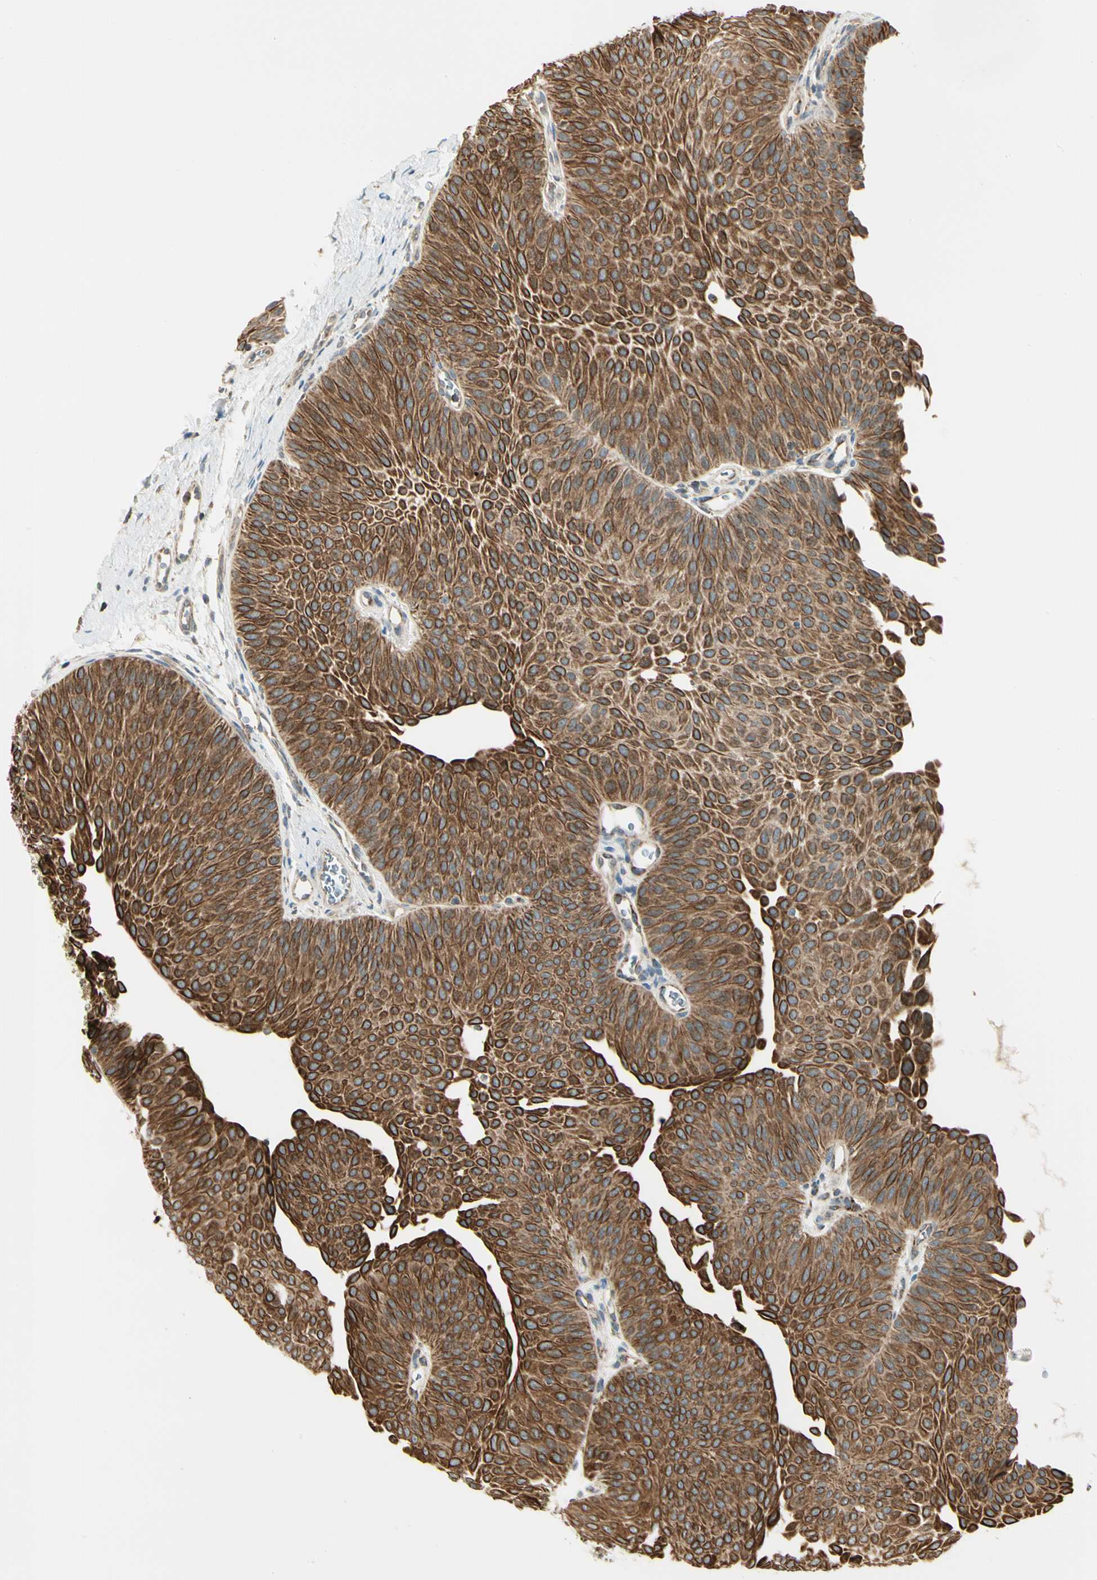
{"staining": {"intensity": "strong", "quantity": ">75%", "location": "cytoplasmic/membranous"}, "tissue": "urothelial cancer", "cell_type": "Tumor cells", "image_type": "cancer", "snomed": [{"axis": "morphology", "description": "Urothelial carcinoma, Low grade"}, {"axis": "topography", "description": "Urinary bladder"}], "caption": "Protein staining of urothelial cancer tissue displays strong cytoplasmic/membranous staining in about >75% of tumor cells.", "gene": "EPHB3", "patient": {"sex": "female", "age": 60}}